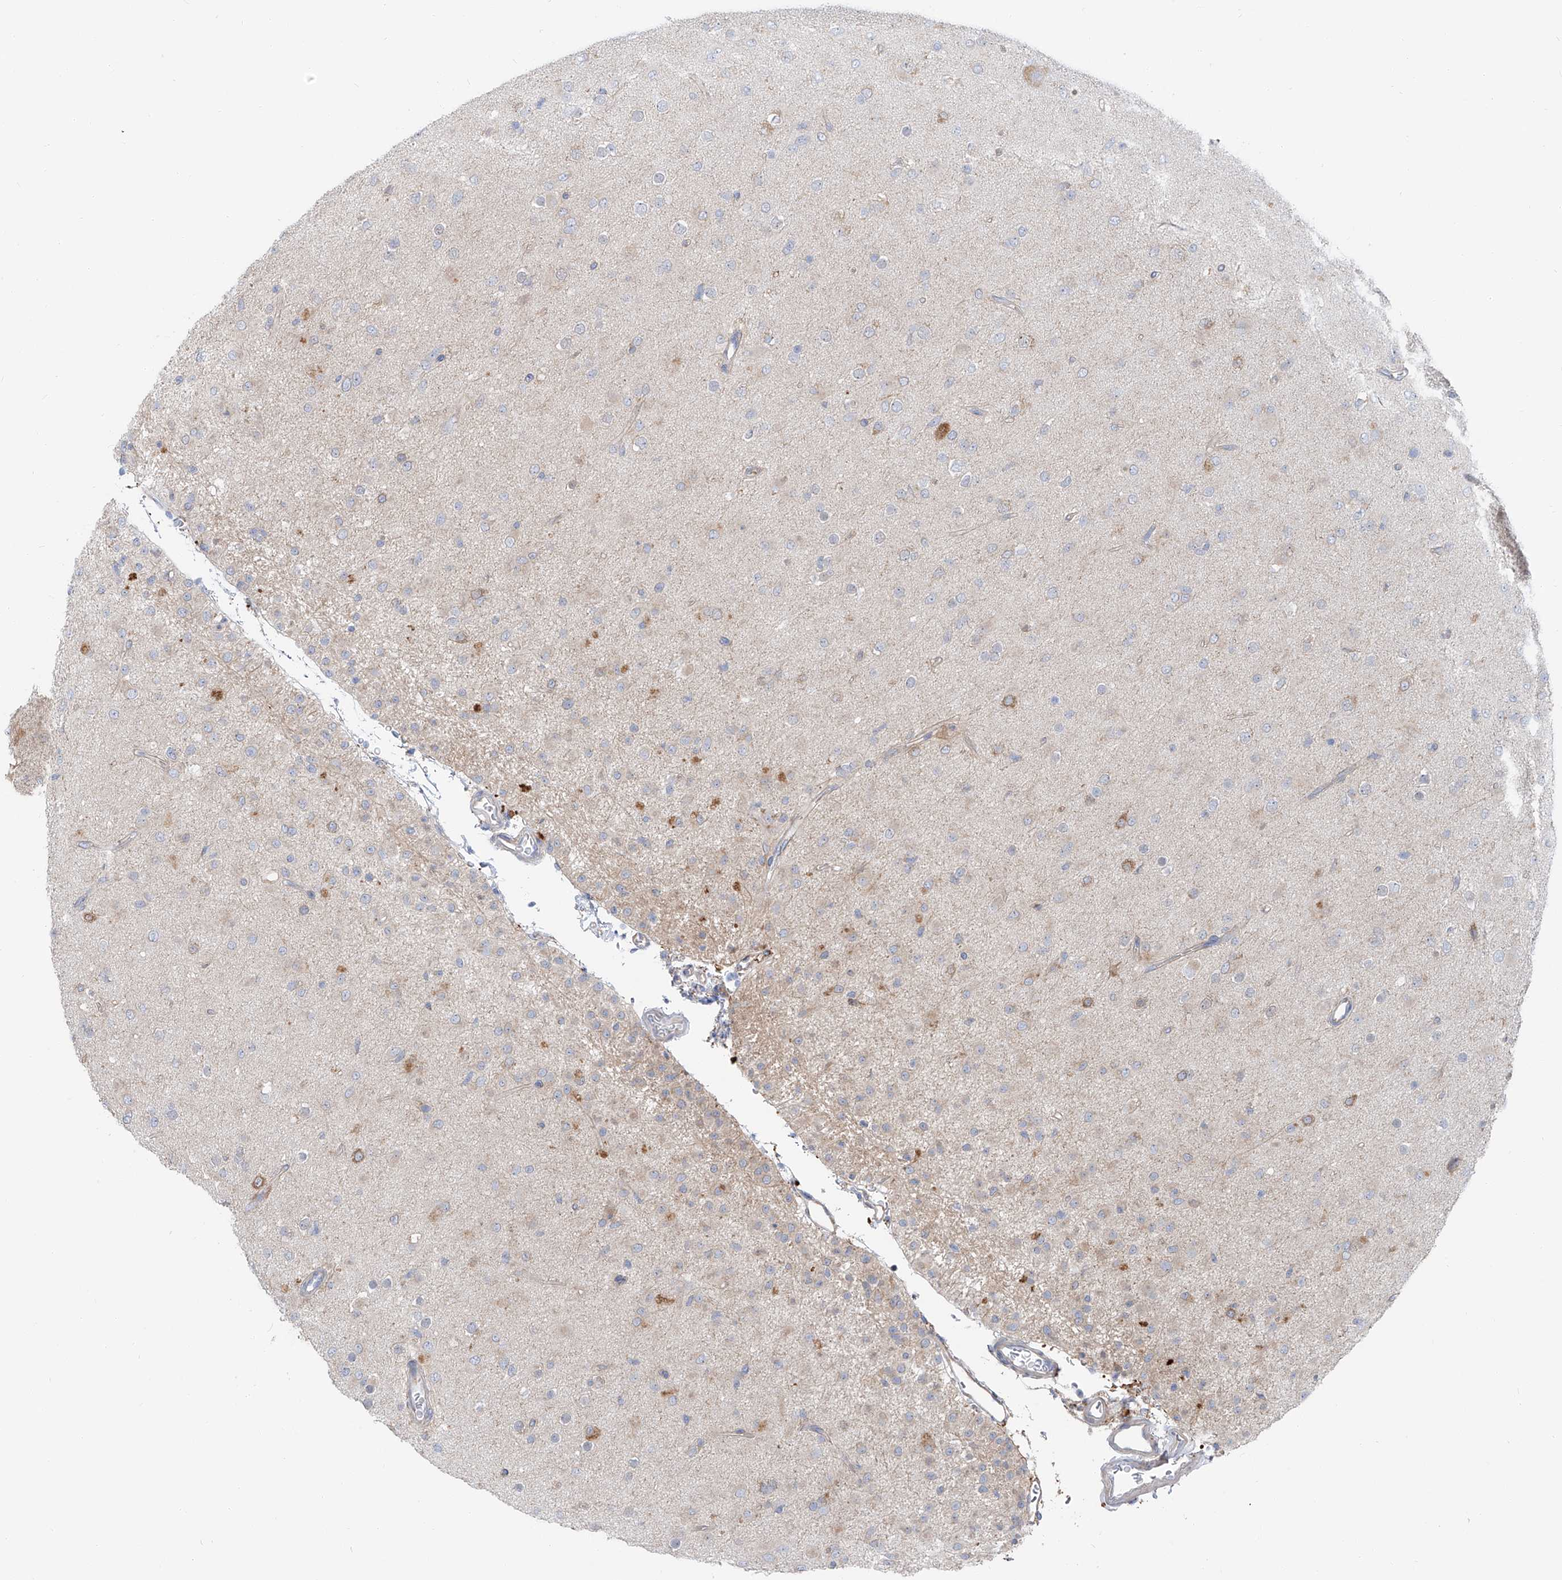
{"staining": {"intensity": "negative", "quantity": "none", "location": "none"}, "tissue": "glioma", "cell_type": "Tumor cells", "image_type": "cancer", "snomed": [{"axis": "morphology", "description": "Glioma, malignant, Low grade"}, {"axis": "topography", "description": "Brain"}], "caption": "Image shows no significant protein positivity in tumor cells of glioma.", "gene": "UFL1", "patient": {"sex": "male", "age": 65}}